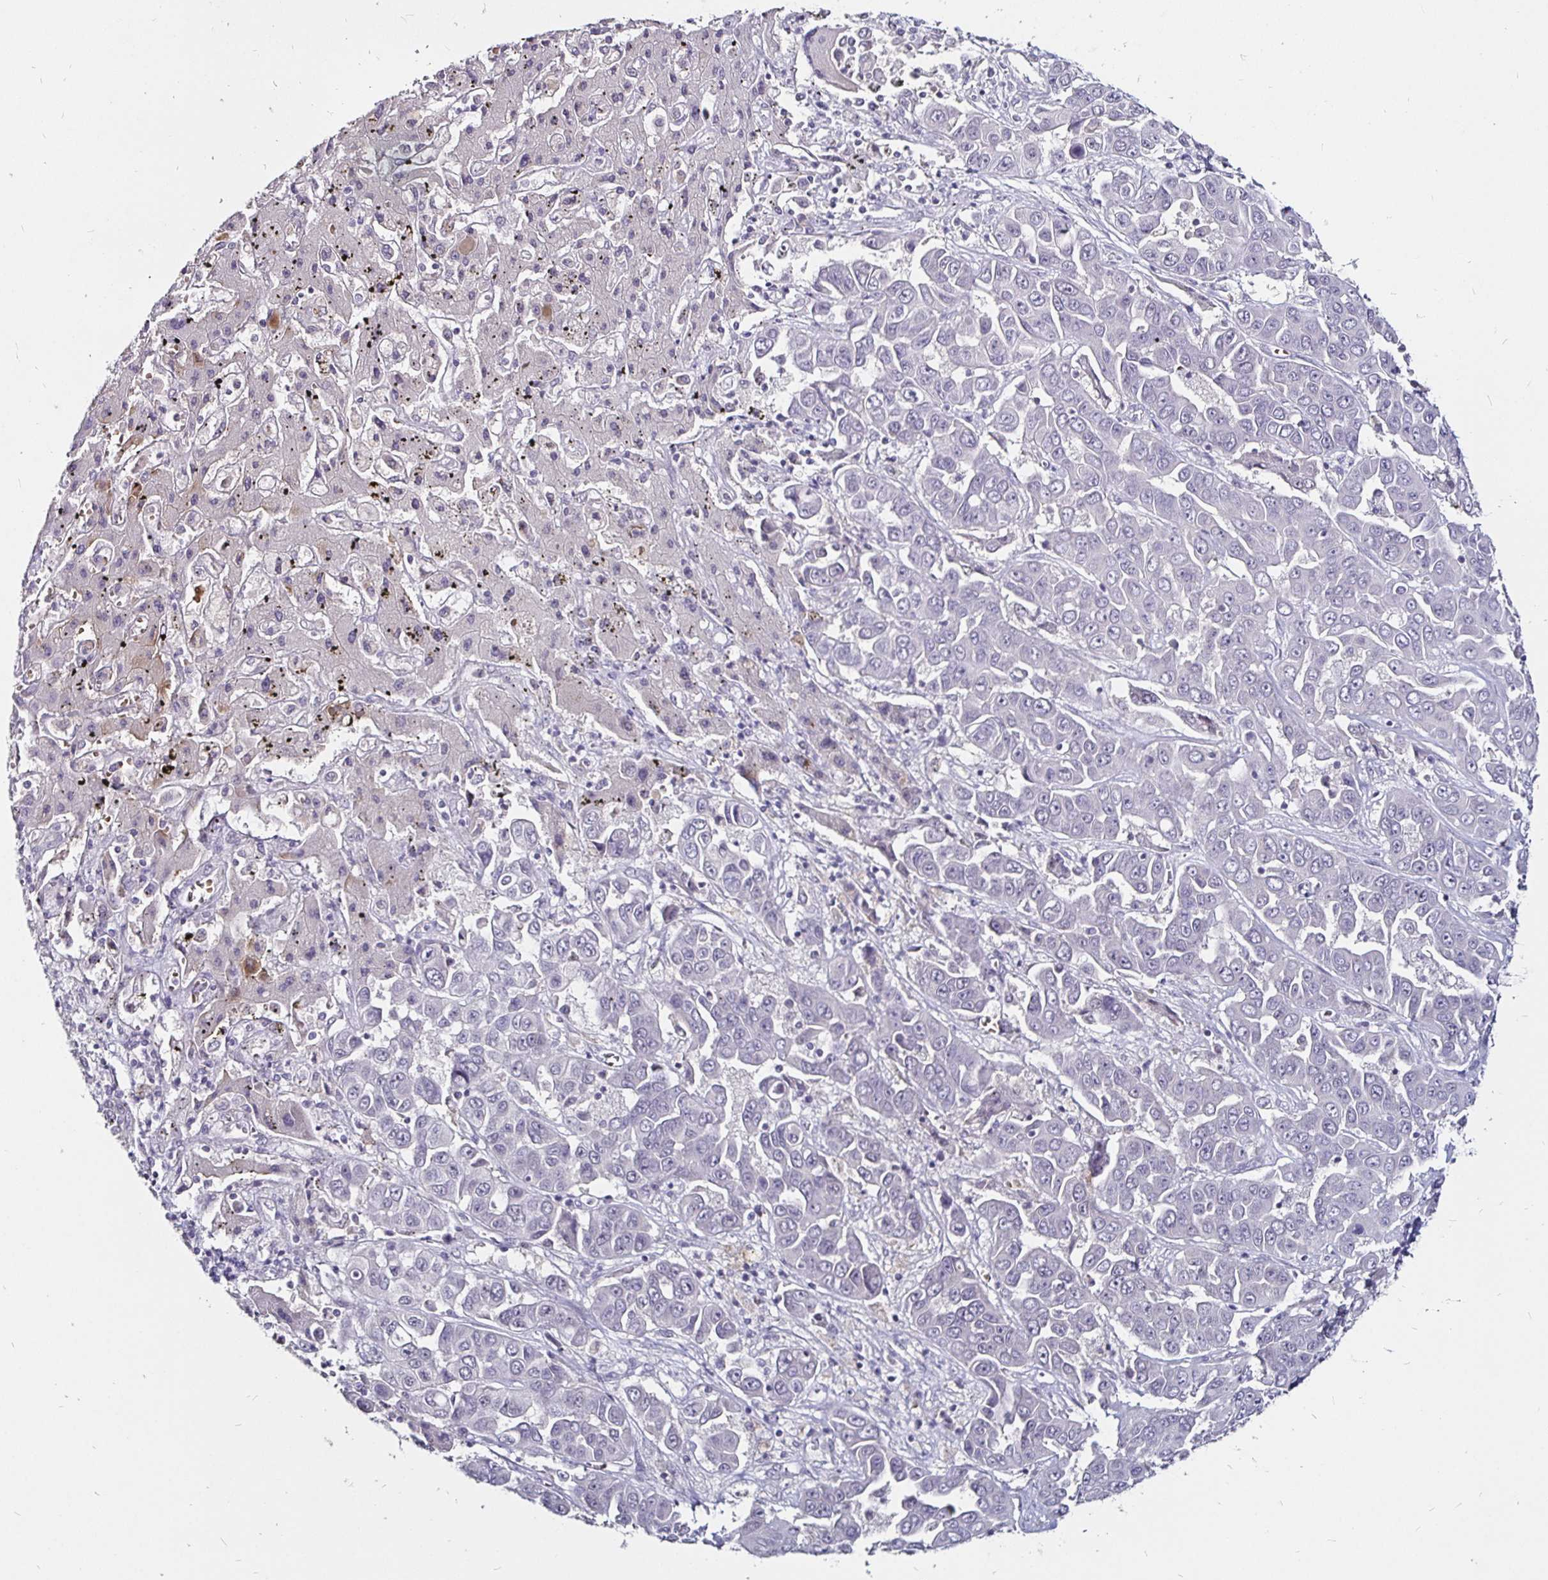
{"staining": {"intensity": "negative", "quantity": "none", "location": "none"}, "tissue": "liver cancer", "cell_type": "Tumor cells", "image_type": "cancer", "snomed": [{"axis": "morphology", "description": "Cholangiocarcinoma"}, {"axis": "topography", "description": "Liver"}], "caption": "The image demonstrates no staining of tumor cells in liver cancer (cholangiocarcinoma). Nuclei are stained in blue.", "gene": "FAIM2", "patient": {"sex": "female", "age": 52}}